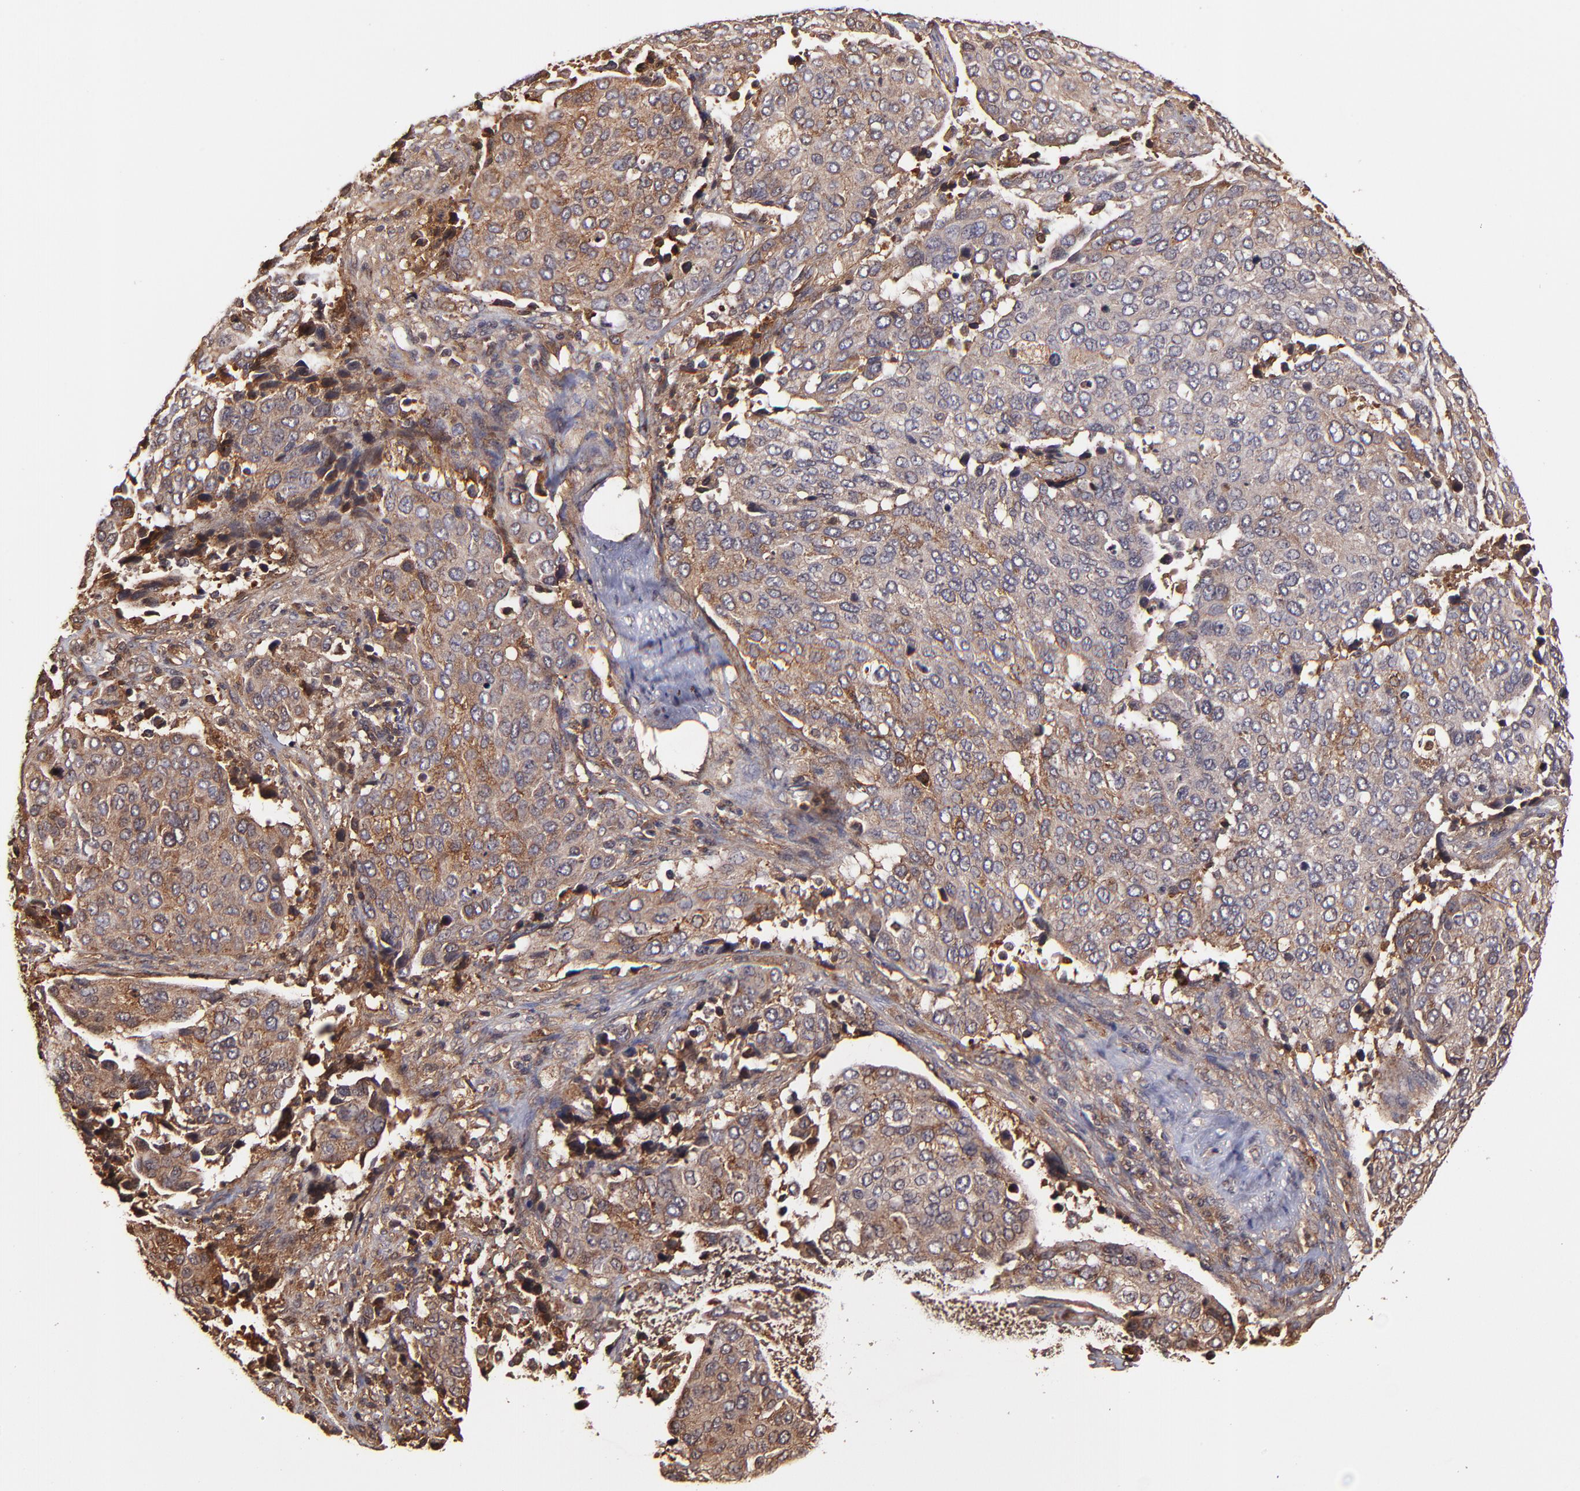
{"staining": {"intensity": "moderate", "quantity": ">75%", "location": "cytoplasmic/membranous"}, "tissue": "cervical cancer", "cell_type": "Tumor cells", "image_type": "cancer", "snomed": [{"axis": "morphology", "description": "Squamous cell carcinoma, NOS"}, {"axis": "topography", "description": "Cervix"}], "caption": "The micrograph demonstrates staining of cervical cancer (squamous cell carcinoma), revealing moderate cytoplasmic/membranous protein expression (brown color) within tumor cells.", "gene": "ITGB1", "patient": {"sex": "female", "age": 54}}